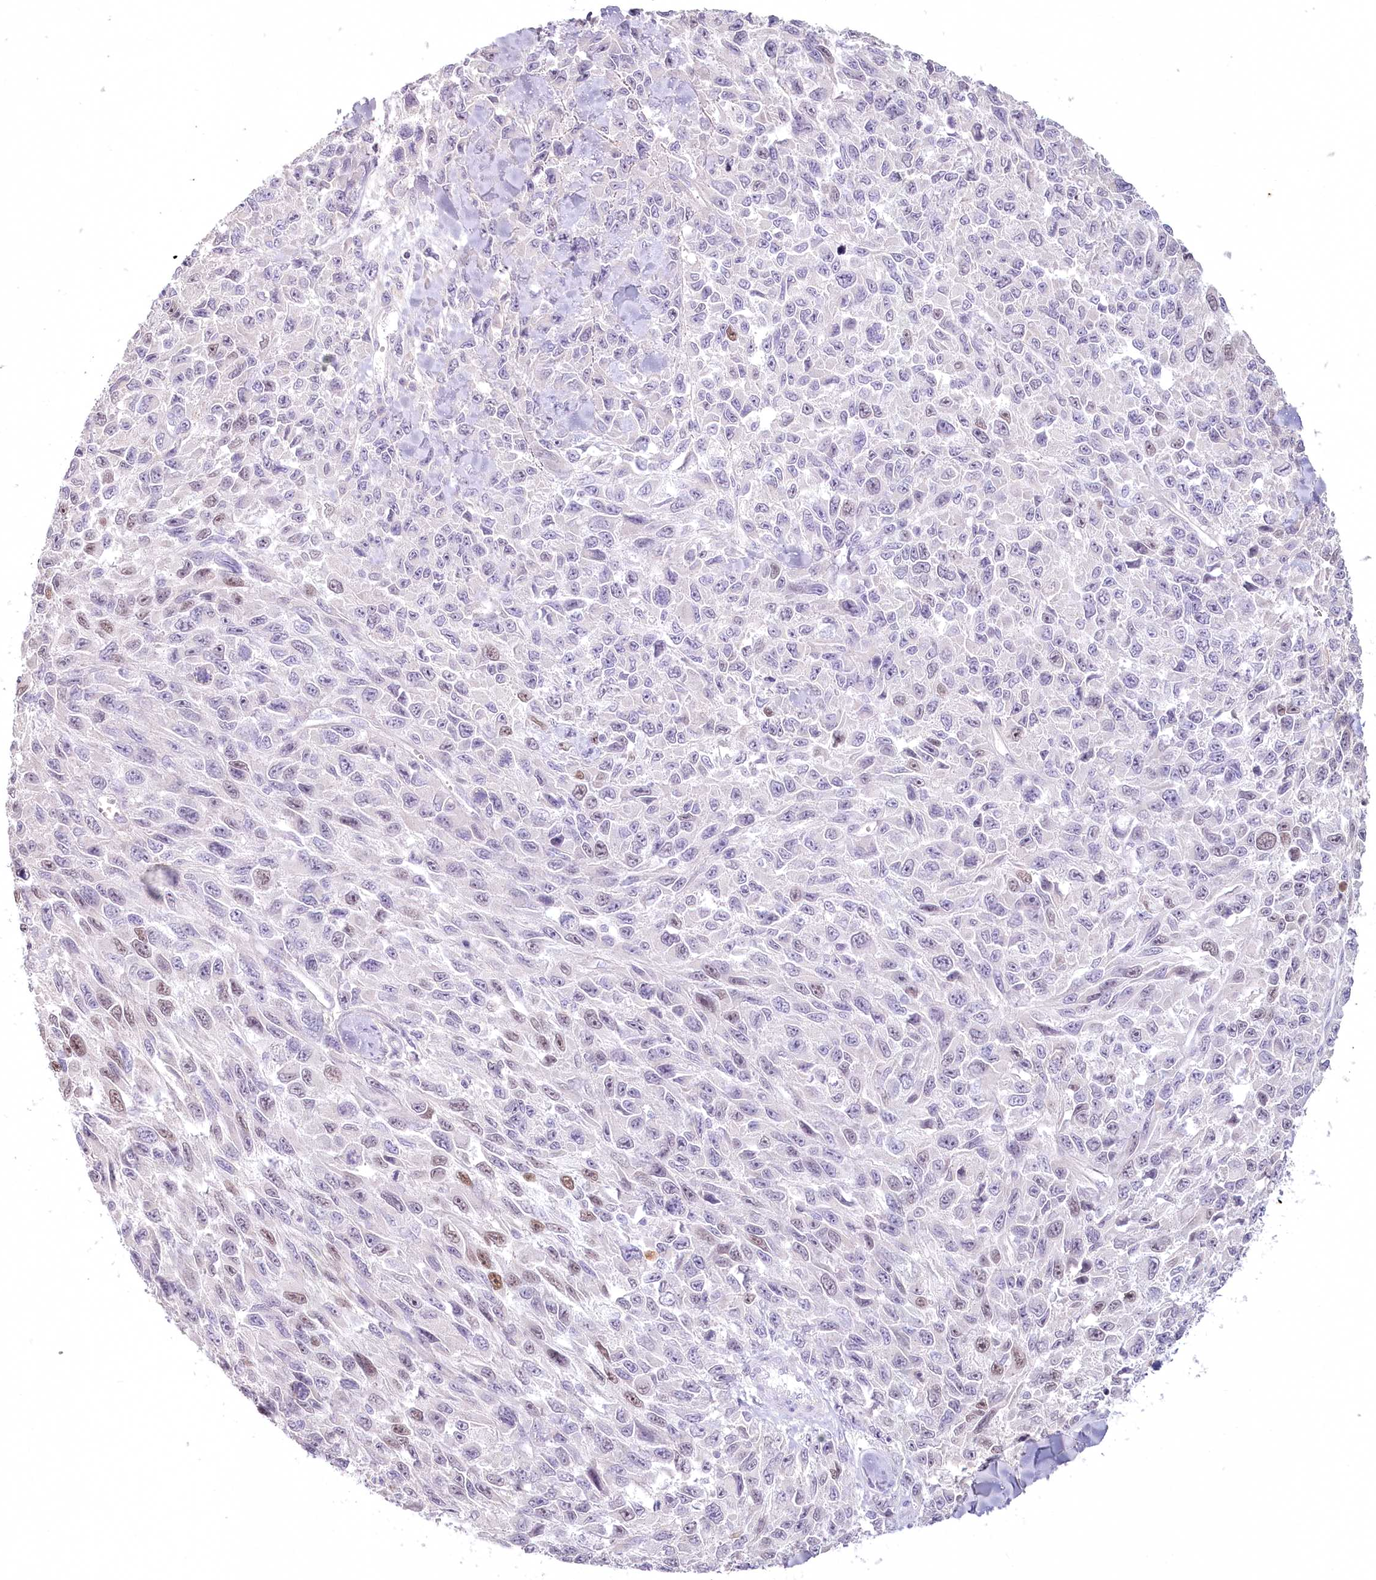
{"staining": {"intensity": "negative", "quantity": "none", "location": "none"}, "tissue": "melanoma", "cell_type": "Tumor cells", "image_type": "cancer", "snomed": [{"axis": "morphology", "description": "Malignant melanoma, NOS"}, {"axis": "topography", "description": "Skin"}], "caption": "A micrograph of human malignant melanoma is negative for staining in tumor cells. (IHC, brightfield microscopy, high magnification).", "gene": "USP11", "patient": {"sex": "female", "age": 96}}